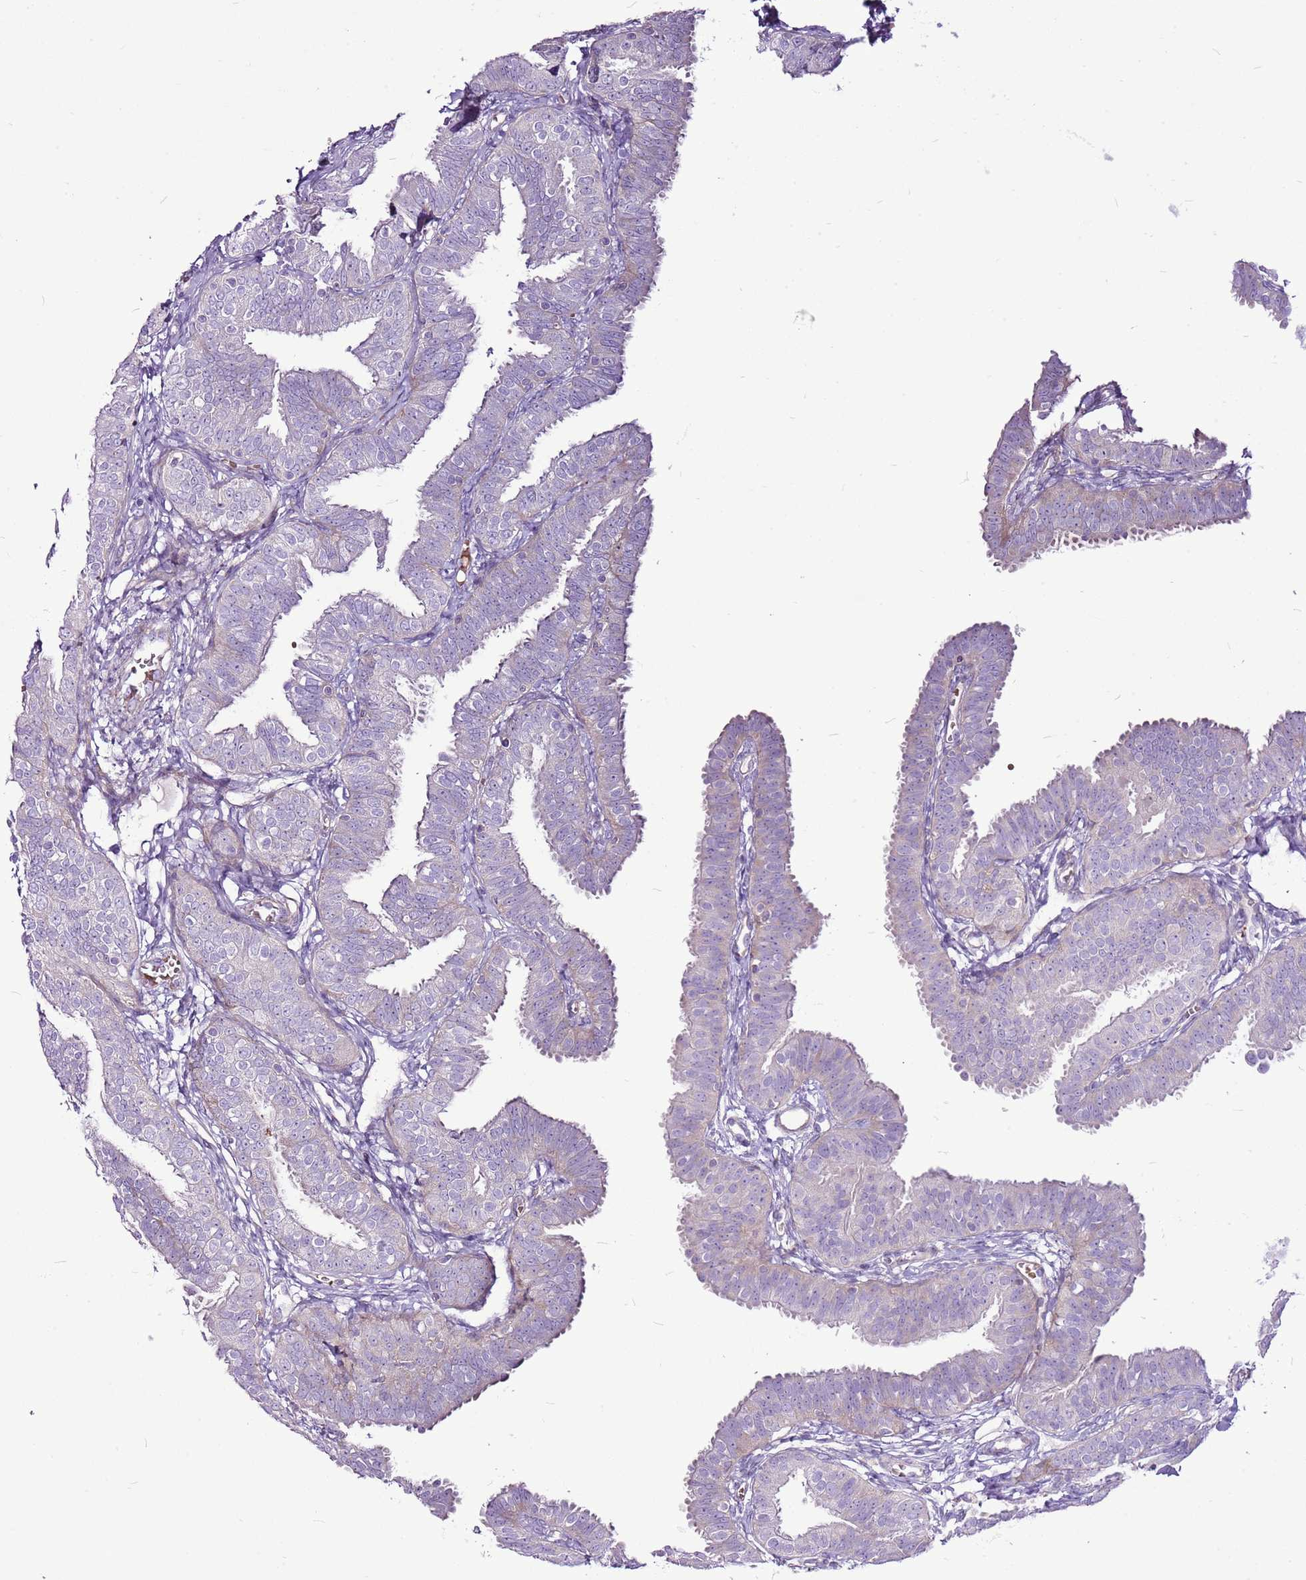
{"staining": {"intensity": "negative", "quantity": "none", "location": "none"}, "tissue": "fallopian tube", "cell_type": "Glandular cells", "image_type": "normal", "snomed": [{"axis": "morphology", "description": "Normal tissue, NOS"}, {"axis": "topography", "description": "Fallopian tube"}], "caption": "Glandular cells show no significant expression in normal fallopian tube. (DAB IHC, high magnification).", "gene": "CHAC2", "patient": {"sex": "female", "age": 35}}